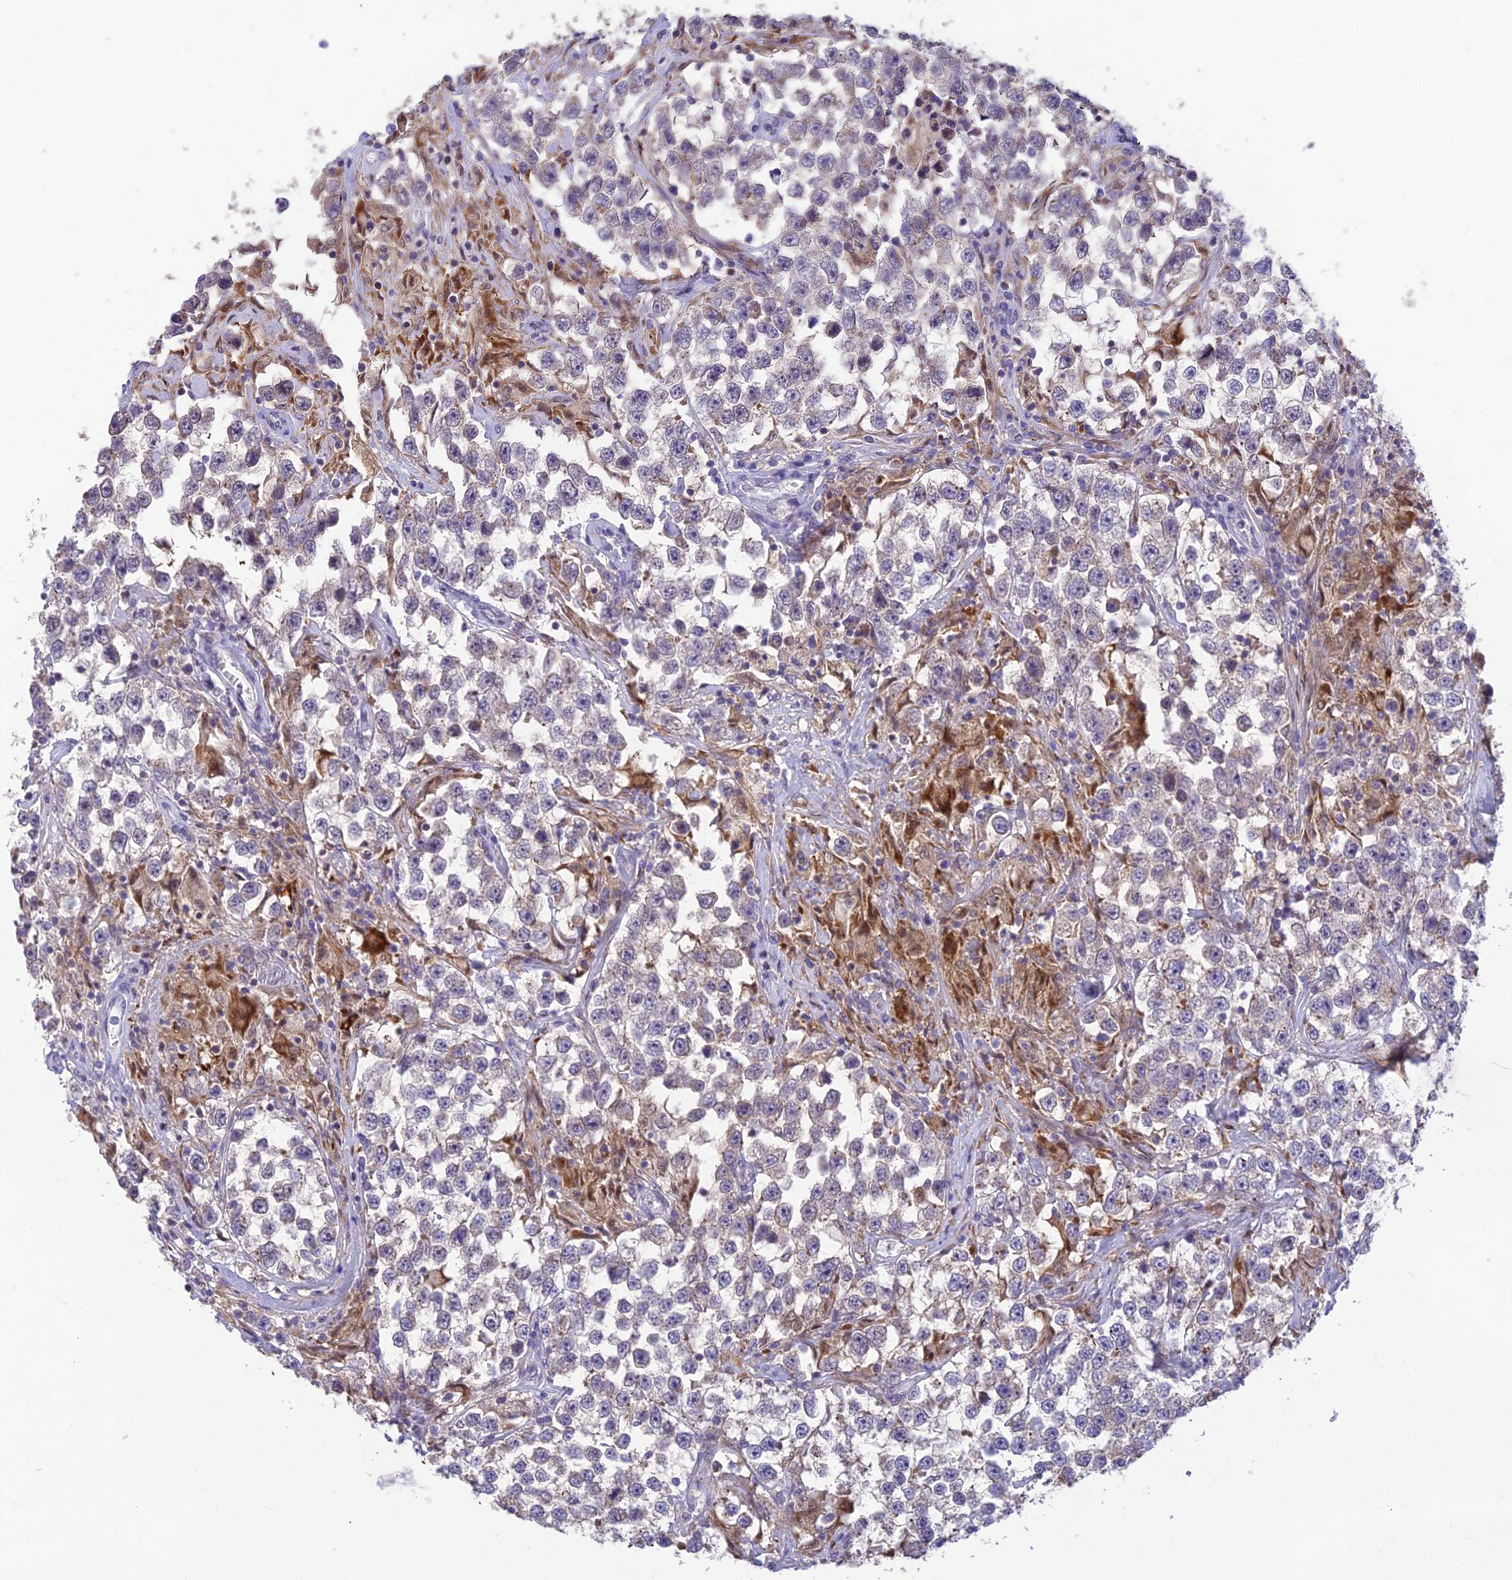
{"staining": {"intensity": "negative", "quantity": "none", "location": "none"}, "tissue": "testis cancer", "cell_type": "Tumor cells", "image_type": "cancer", "snomed": [{"axis": "morphology", "description": "Seminoma, NOS"}, {"axis": "topography", "description": "Testis"}], "caption": "High power microscopy micrograph of an immunohistochemistry (IHC) image of testis cancer, revealing no significant positivity in tumor cells.", "gene": "BMT2", "patient": {"sex": "male", "age": 46}}